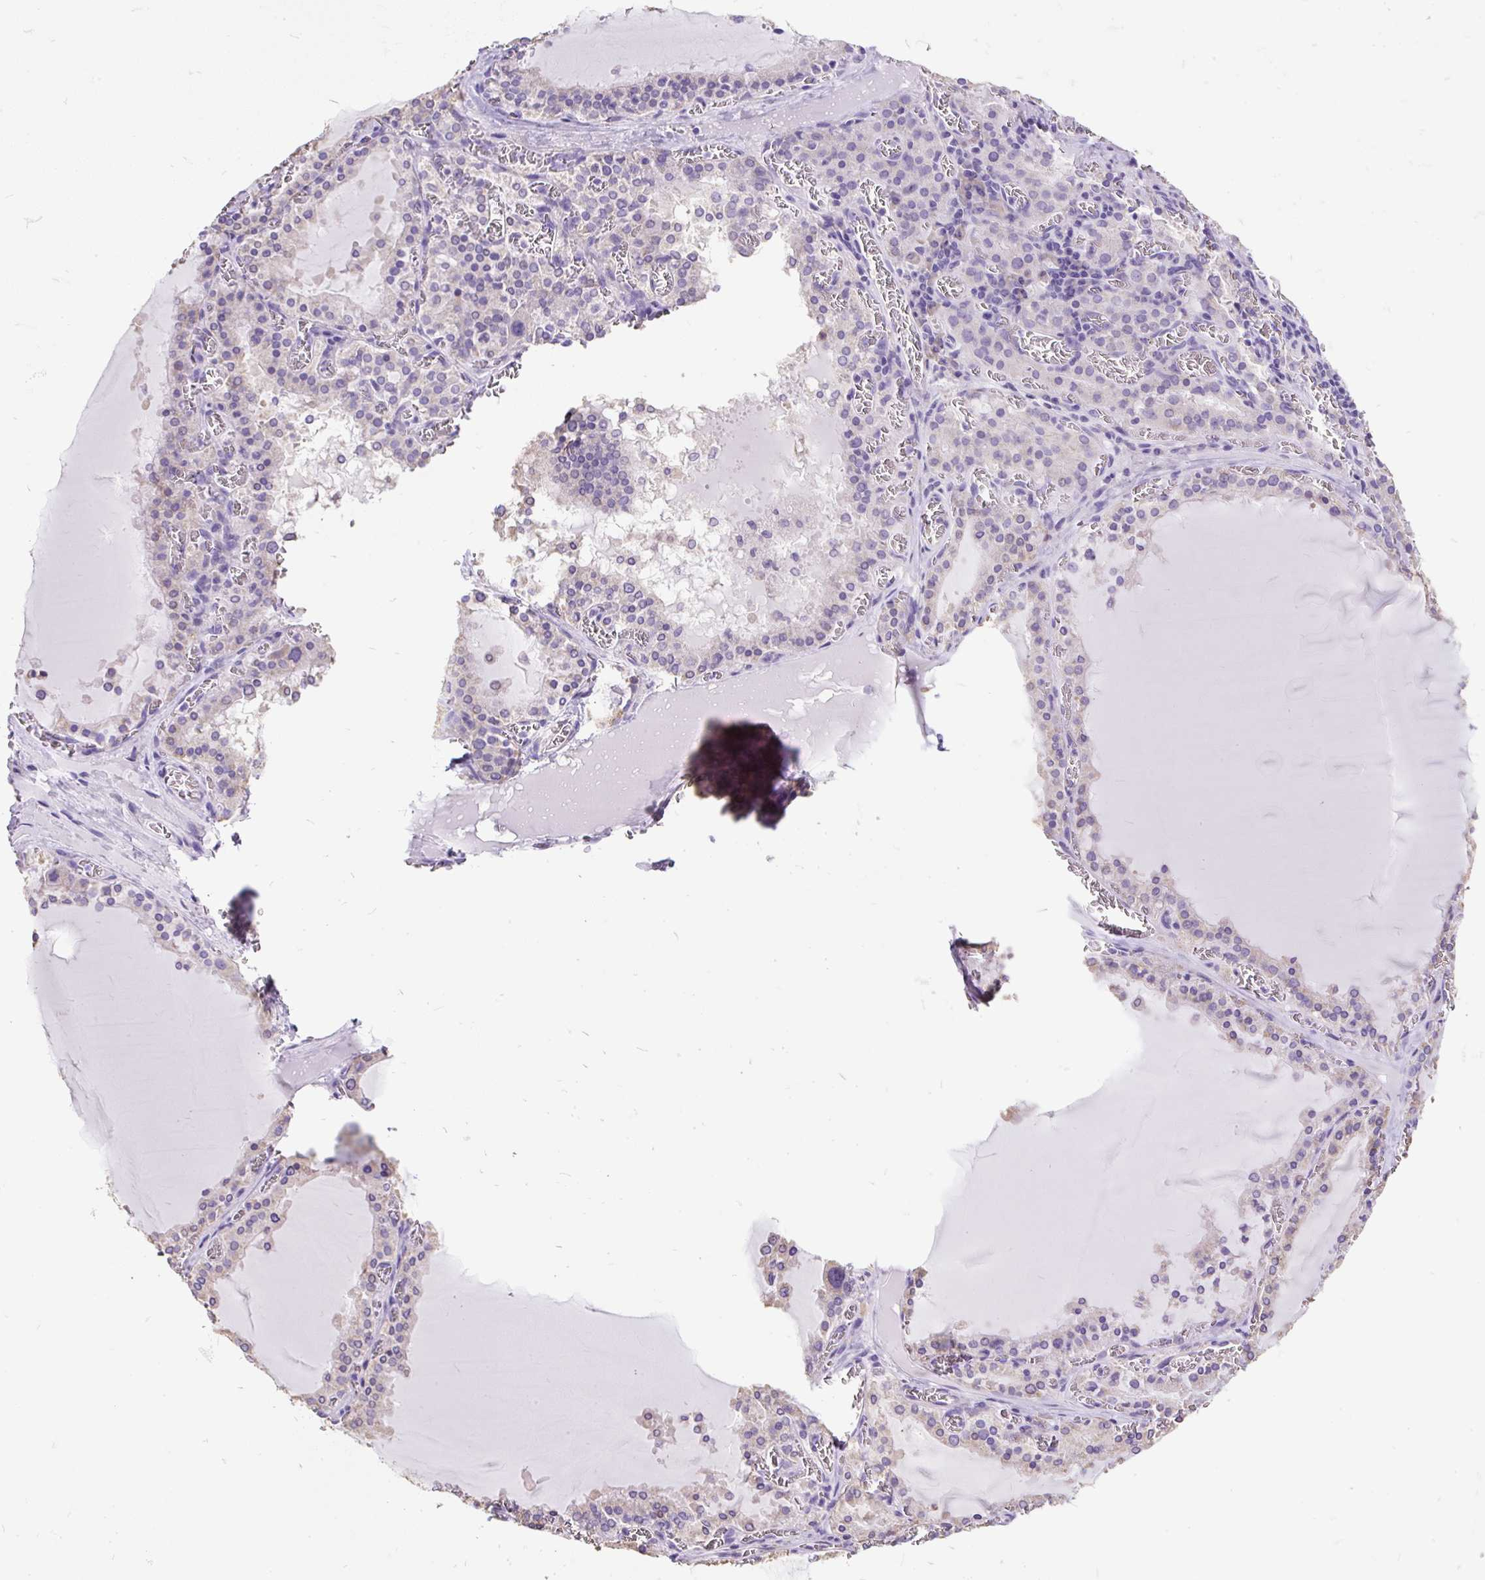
{"staining": {"intensity": "negative", "quantity": "none", "location": "none"}, "tissue": "thyroid gland", "cell_type": "Glandular cells", "image_type": "normal", "snomed": [{"axis": "morphology", "description": "Normal tissue, NOS"}, {"axis": "topography", "description": "Thyroid gland"}], "caption": "Immunohistochemical staining of benign human thyroid gland exhibits no significant staining in glandular cells. Brightfield microscopy of IHC stained with DAB (brown) and hematoxylin (blue), captured at high magnification.", "gene": "GBX1", "patient": {"sex": "female", "age": 30}}